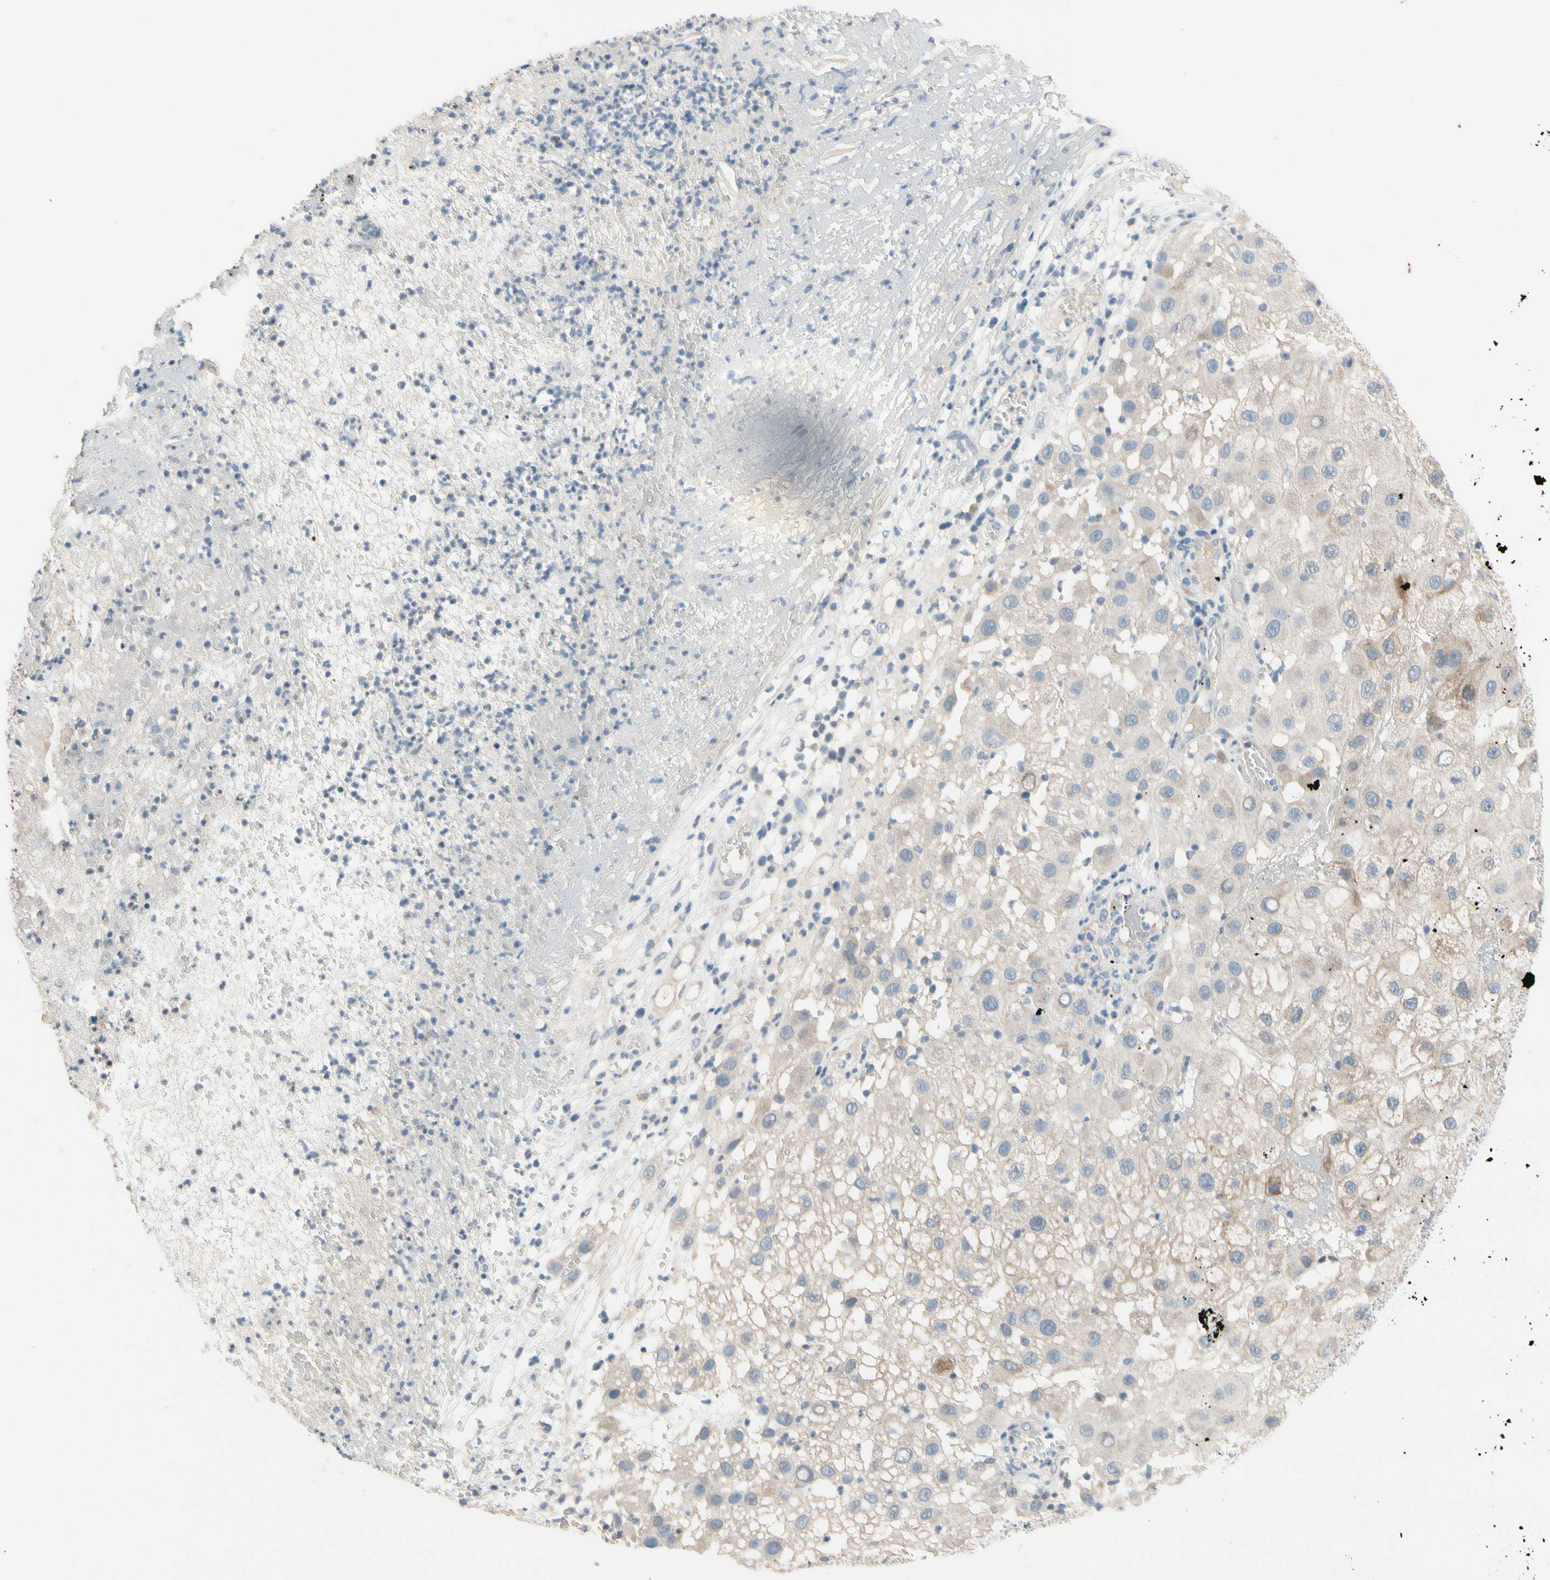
{"staining": {"intensity": "weak", "quantity": "<25%", "location": "cytoplasmic/membranous"}, "tissue": "melanoma", "cell_type": "Tumor cells", "image_type": "cancer", "snomed": [{"axis": "morphology", "description": "Malignant melanoma, NOS"}, {"axis": "topography", "description": "Skin"}], "caption": "This histopathology image is of melanoma stained with immunohistochemistry to label a protein in brown with the nuclei are counter-stained blue. There is no positivity in tumor cells.", "gene": "PIP5K1B", "patient": {"sex": "female", "age": 81}}